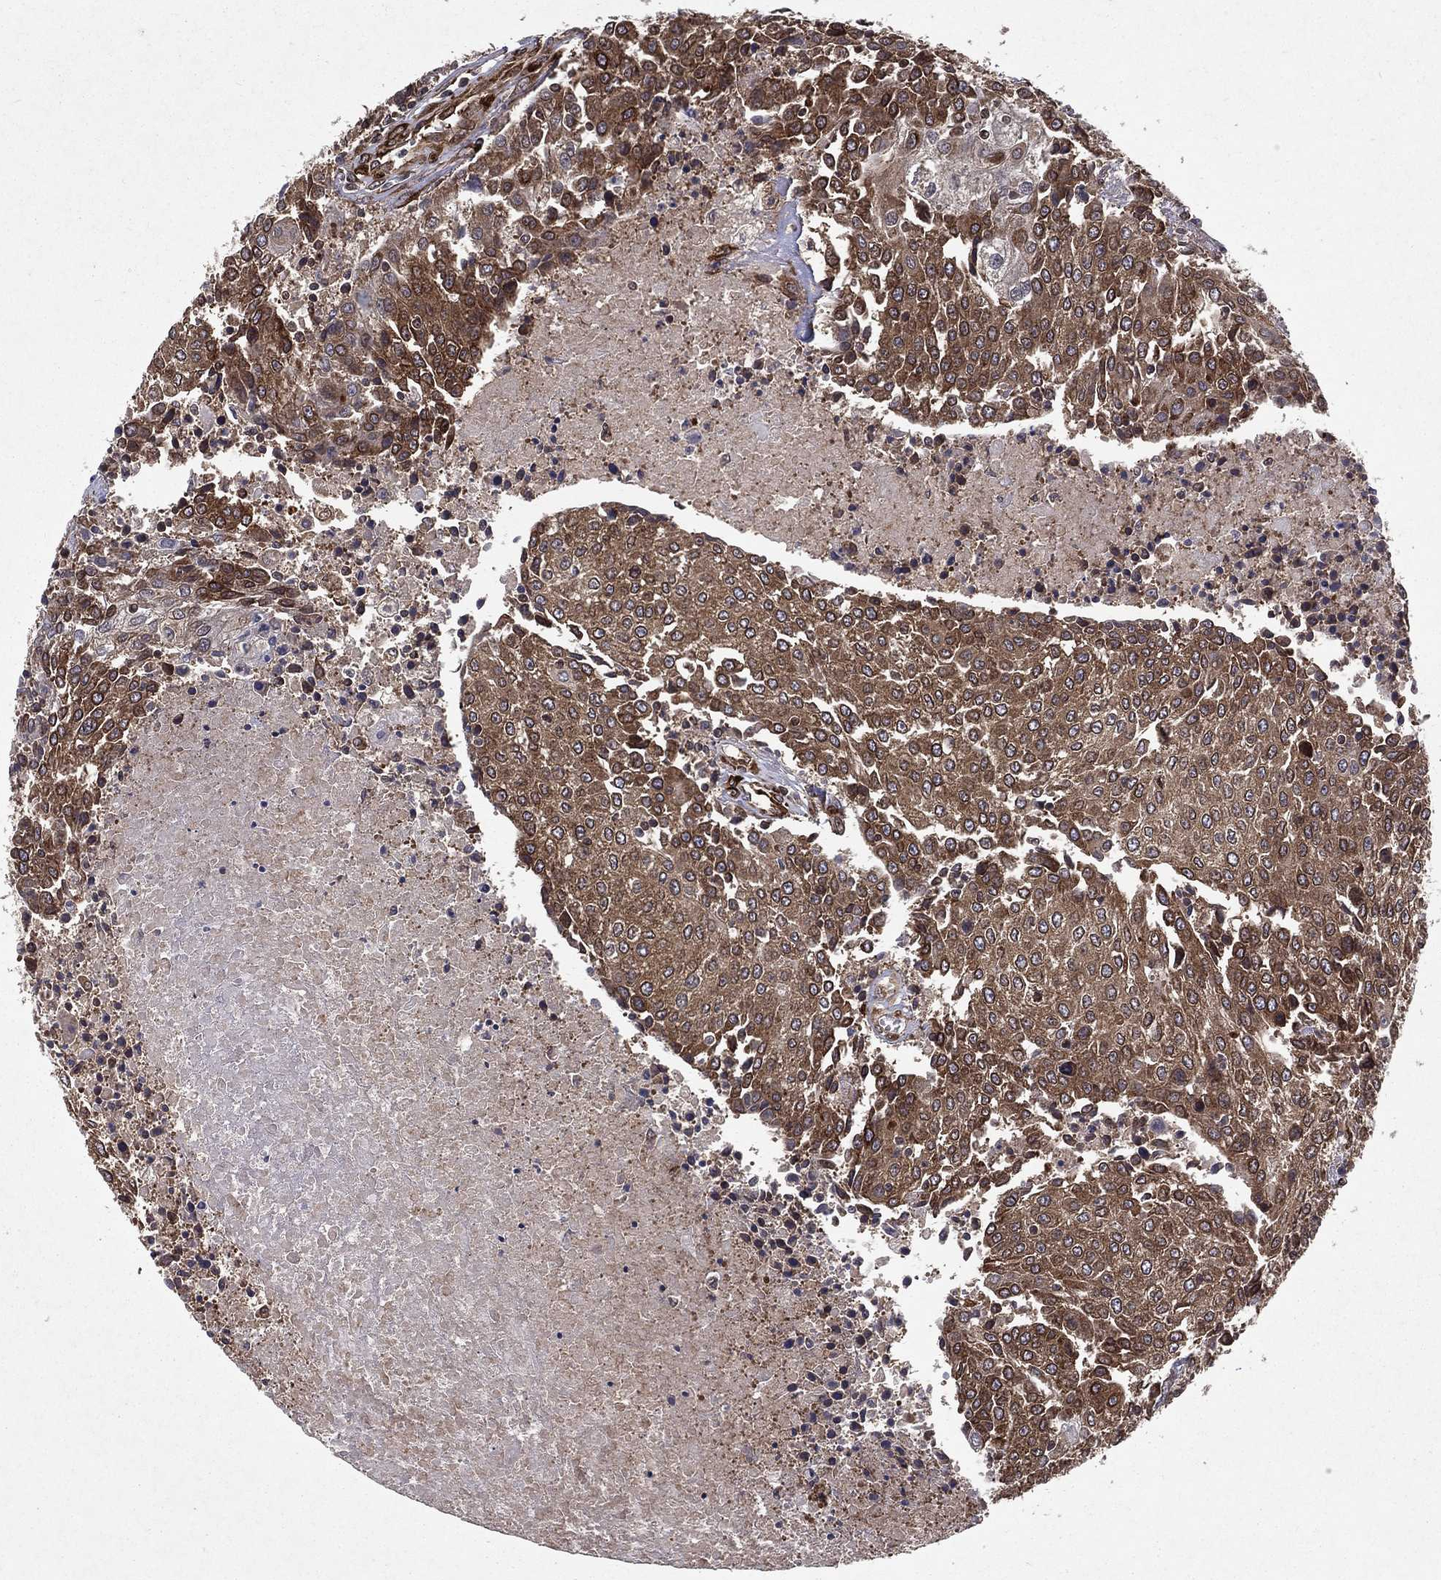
{"staining": {"intensity": "moderate", "quantity": ">75%", "location": "cytoplasmic/membranous"}, "tissue": "urothelial cancer", "cell_type": "Tumor cells", "image_type": "cancer", "snomed": [{"axis": "morphology", "description": "Urothelial carcinoma, High grade"}, {"axis": "topography", "description": "Urinary bladder"}], "caption": "Urothelial carcinoma (high-grade) was stained to show a protein in brown. There is medium levels of moderate cytoplasmic/membranous expression in approximately >75% of tumor cells. The staining is performed using DAB (3,3'-diaminobenzidine) brown chromogen to label protein expression. The nuclei are counter-stained blue using hematoxylin.", "gene": "CERS2", "patient": {"sex": "female", "age": 85}}